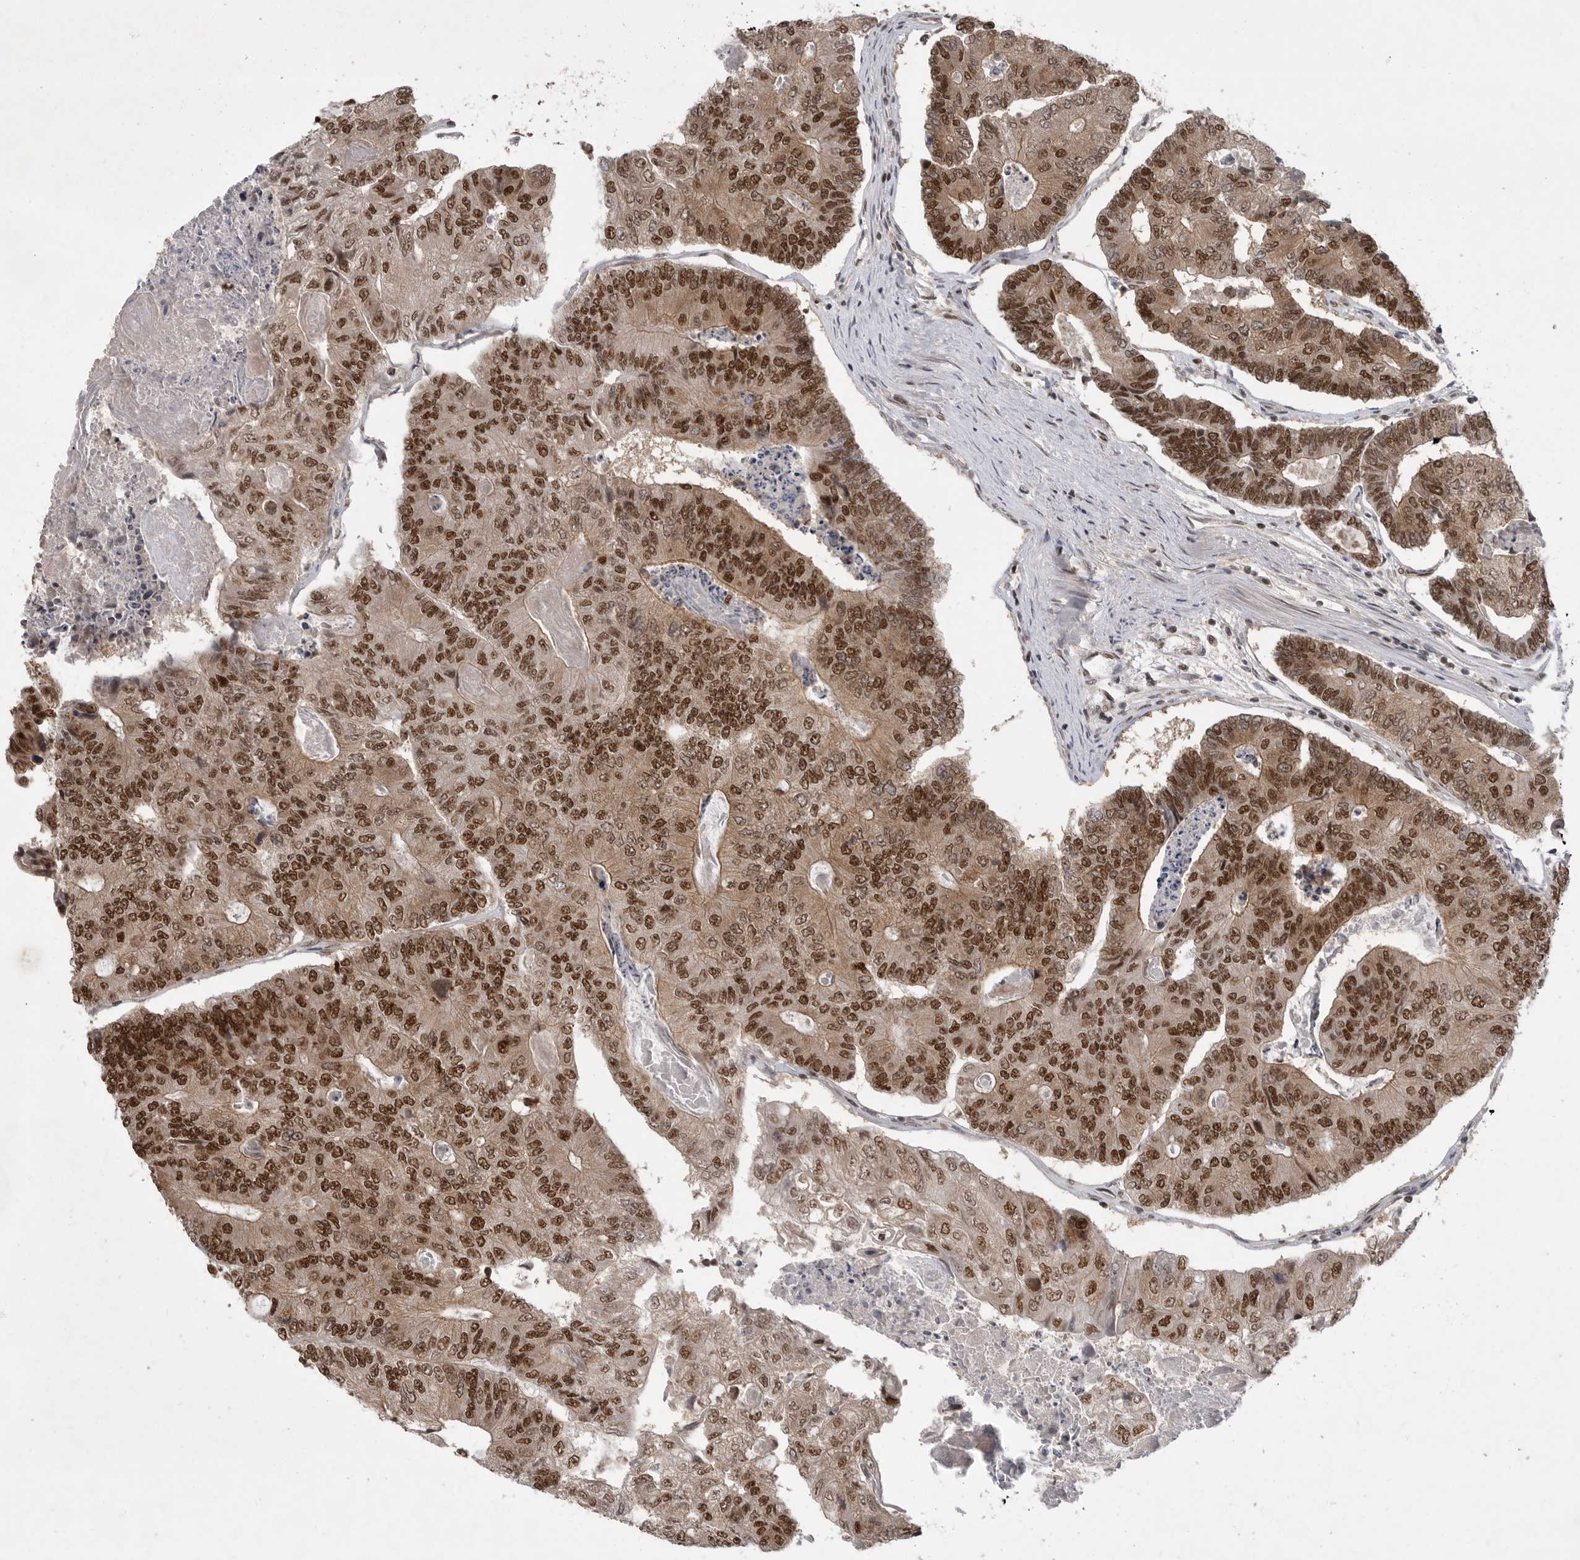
{"staining": {"intensity": "strong", "quantity": ">75%", "location": "nuclear"}, "tissue": "colorectal cancer", "cell_type": "Tumor cells", "image_type": "cancer", "snomed": [{"axis": "morphology", "description": "Adenocarcinoma, NOS"}, {"axis": "topography", "description": "Colon"}], "caption": "The photomicrograph exhibits immunohistochemical staining of colorectal cancer. There is strong nuclear expression is seen in approximately >75% of tumor cells.", "gene": "ZNF830", "patient": {"sex": "female", "age": 67}}